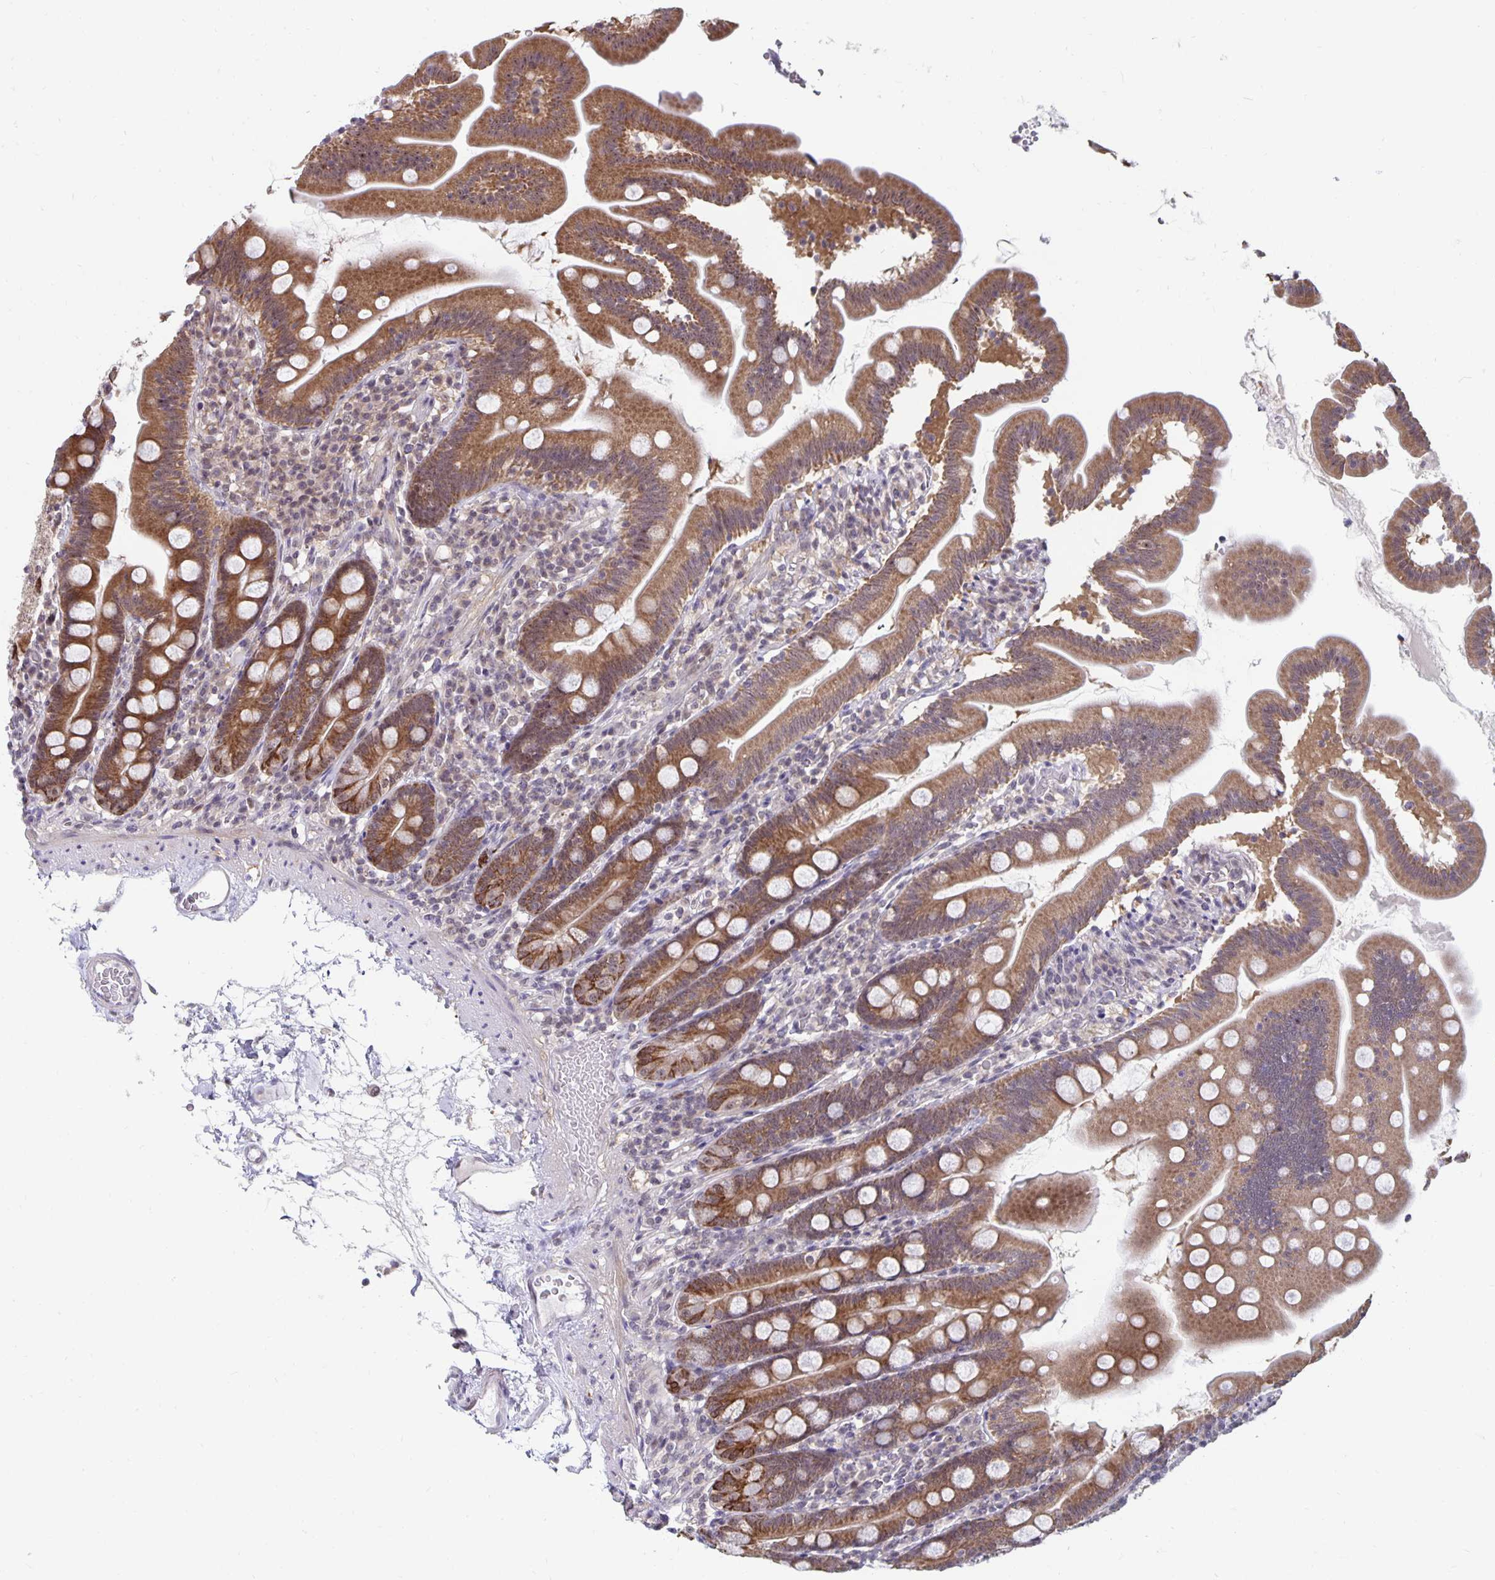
{"staining": {"intensity": "moderate", "quantity": ">75%", "location": "cytoplasmic/membranous,nuclear"}, "tissue": "duodenum", "cell_type": "Glandular cells", "image_type": "normal", "snomed": [{"axis": "morphology", "description": "Normal tissue, NOS"}, {"axis": "topography", "description": "Duodenum"}], "caption": "A medium amount of moderate cytoplasmic/membranous,nuclear expression is present in approximately >75% of glandular cells in unremarkable duodenum.", "gene": "EXOC6B", "patient": {"sex": "female", "age": 67}}